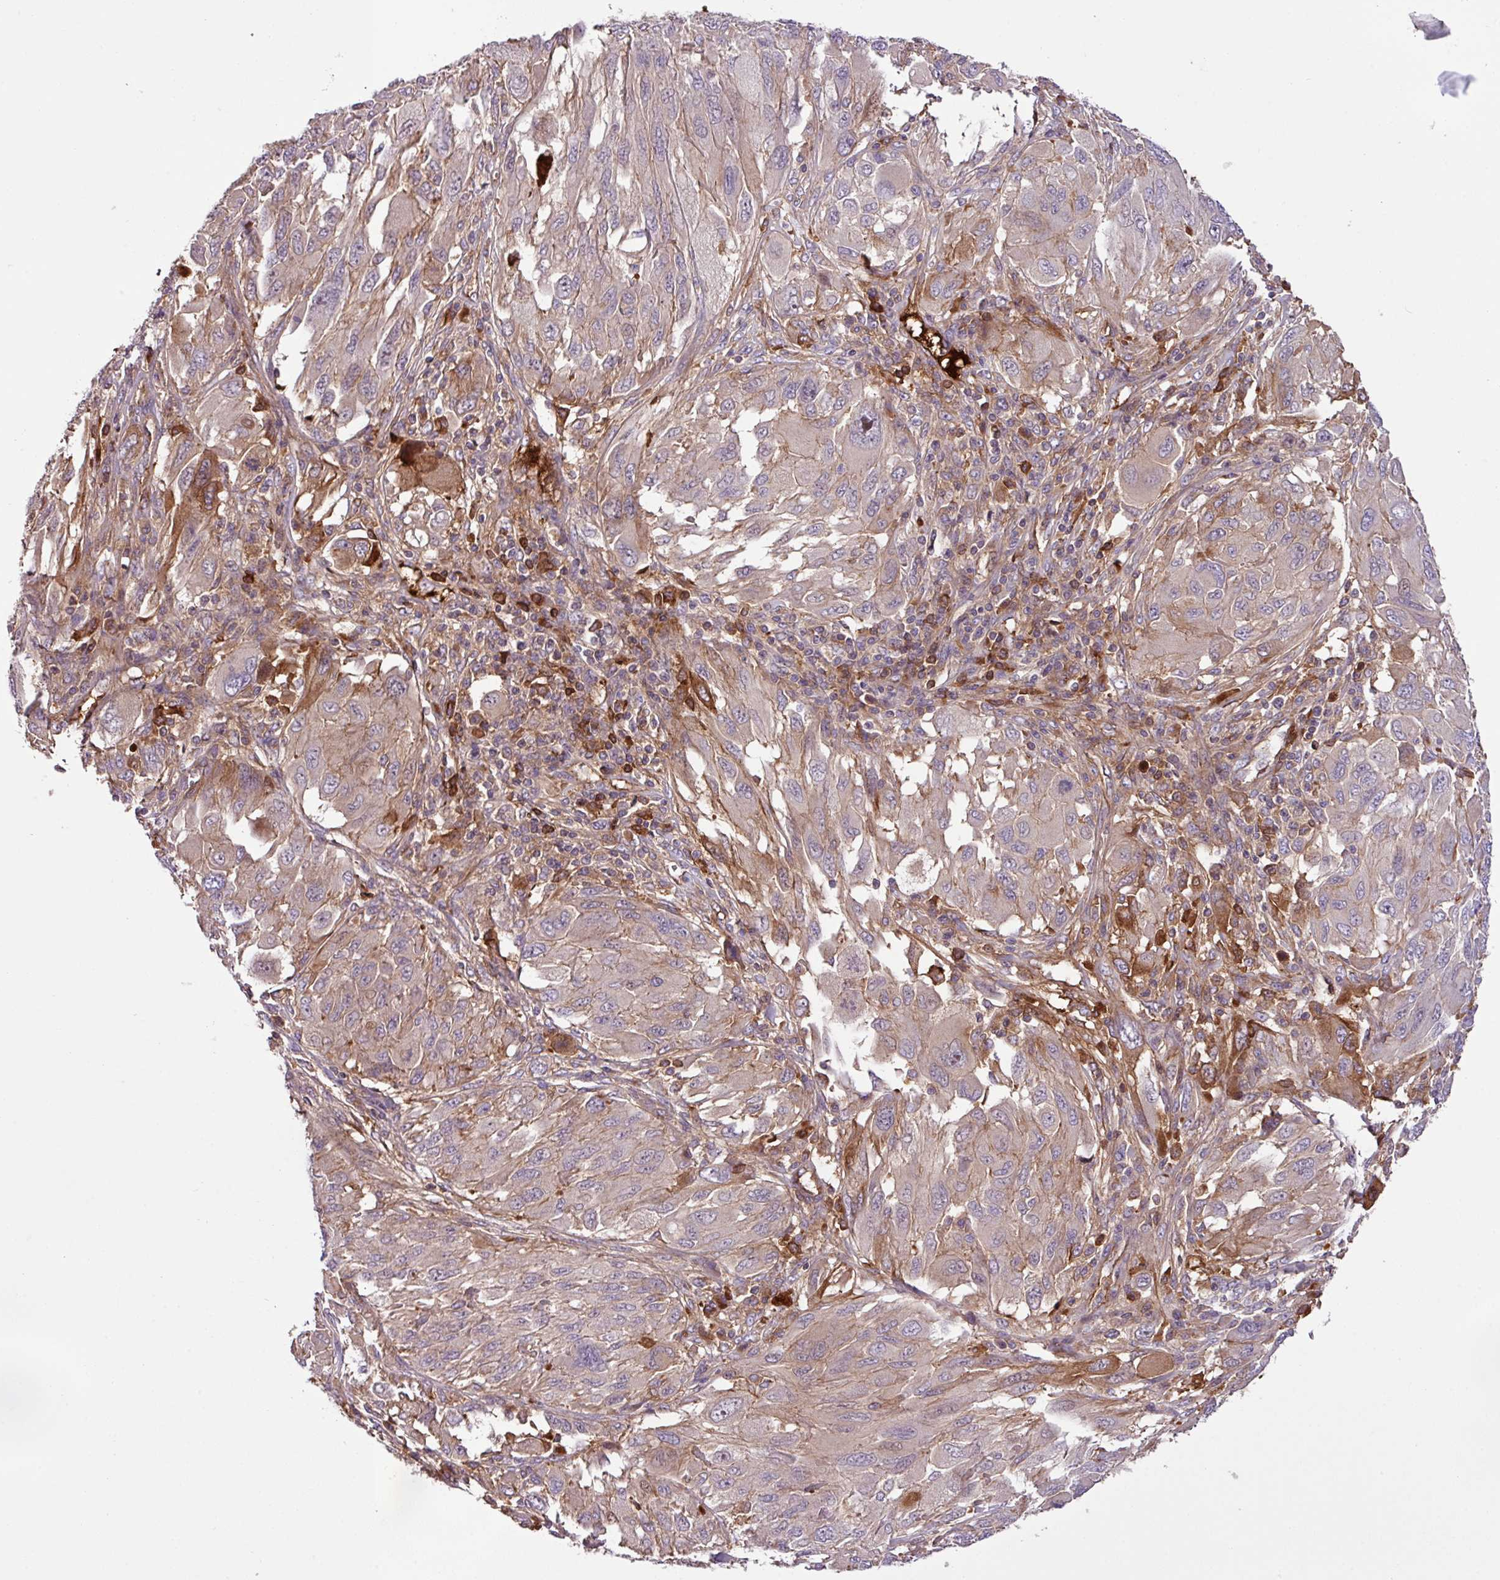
{"staining": {"intensity": "weak", "quantity": "25%-75%", "location": "cytoplasmic/membranous"}, "tissue": "melanoma", "cell_type": "Tumor cells", "image_type": "cancer", "snomed": [{"axis": "morphology", "description": "Malignant melanoma, NOS"}, {"axis": "topography", "description": "Skin"}], "caption": "The micrograph exhibits immunohistochemical staining of malignant melanoma. There is weak cytoplasmic/membranous expression is seen in approximately 25%-75% of tumor cells.", "gene": "ZNF266", "patient": {"sex": "female", "age": 91}}